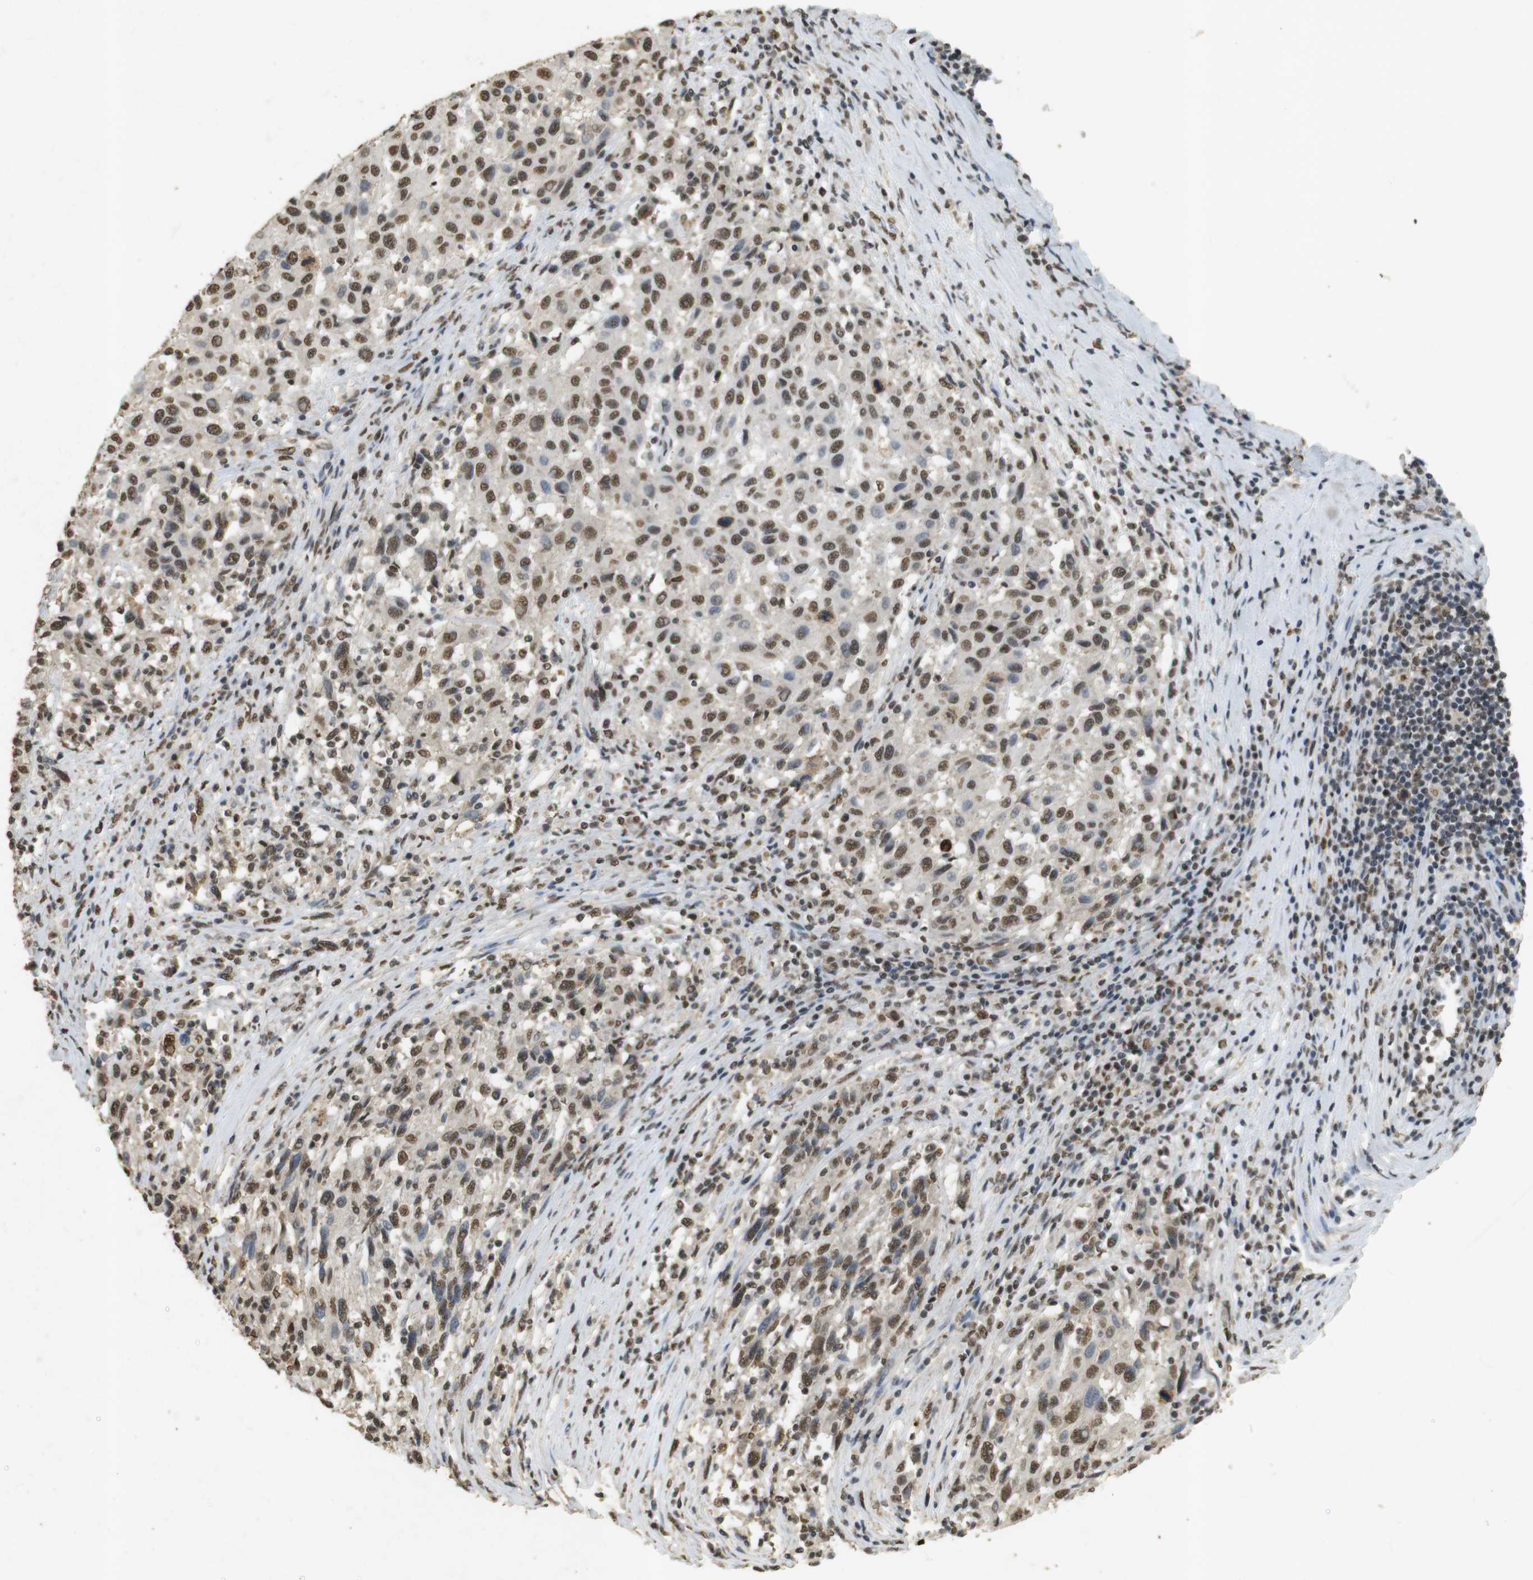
{"staining": {"intensity": "moderate", "quantity": ">75%", "location": "nuclear"}, "tissue": "melanoma", "cell_type": "Tumor cells", "image_type": "cancer", "snomed": [{"axis": "morphology", "description": "Malignant melanoma, Metastatic site"}, {"axis": "topography", "description": "Lymph node"}], "caption": "Immunohistochemistry photomicrograph of neoplastic tissue: malignant melanoma (metastatic site) stained using immunohistochemistry reveals medium levels of moderate protein expression localized specifically in the nuclear of tumor cells, appearing as a nuclear brown color.", "gene": "GATA4", "patient": {"sex": "male", "age": 61}}